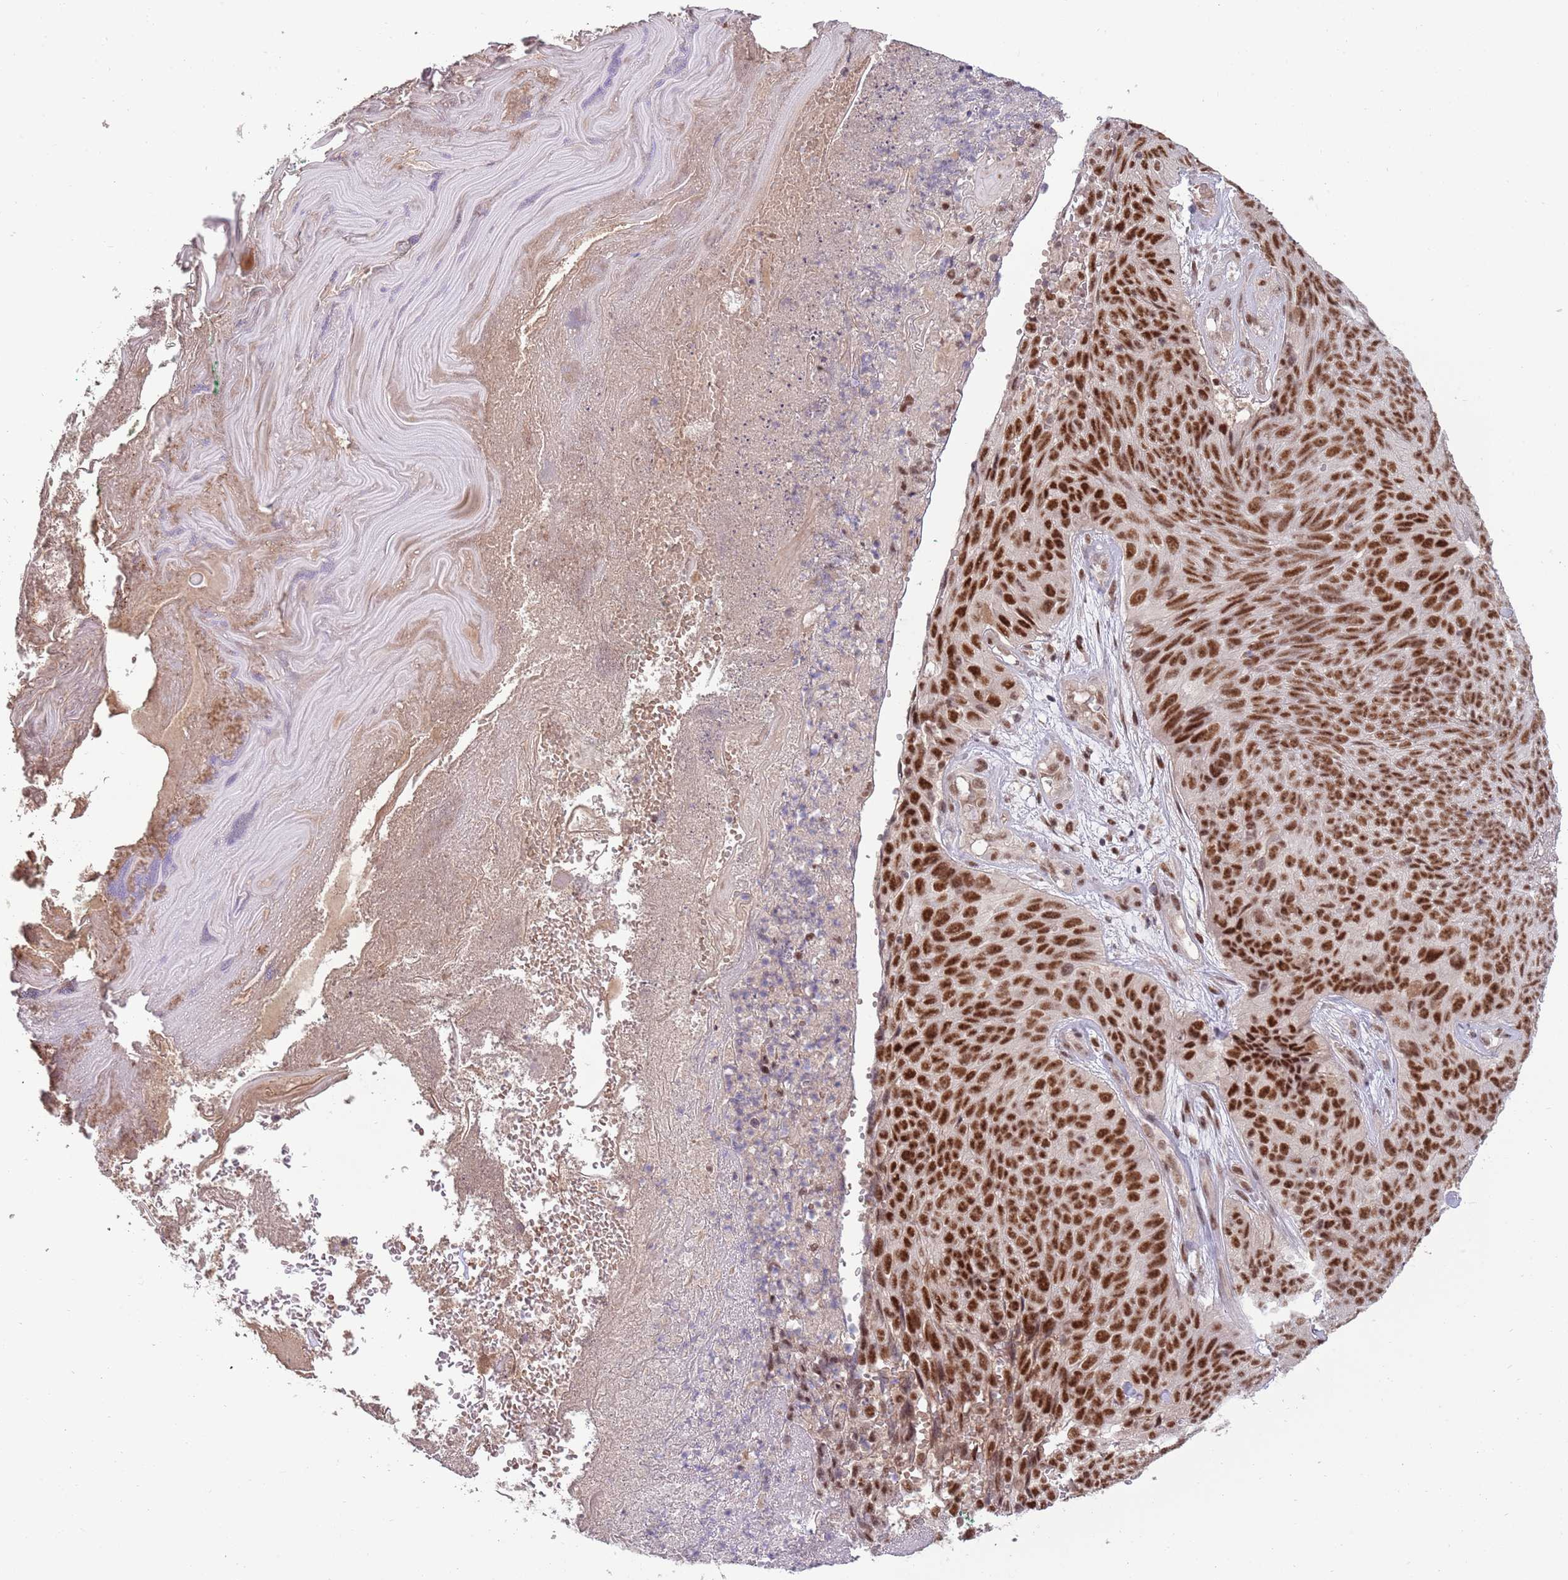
{"staining": {"intensity": "strong", "quantity": ">75%", "location": "nuclear"}, "tissue": "skin cancer", "cell_type": "Tumor cells", "image_type": "cancer", "snomed": [{"axis": "morphology", "description": "Squamous cell carcinoma, NOS"}, {"axis": "topography", "description": "Skin"}], "caption": "Skin cancer was stained to show a protein in brown. There is high levels of strong nuclear staining in about >75% of tumor cells.", "gene": "ZBTB7A", "patient": {"sex": "female", "age": 87}}